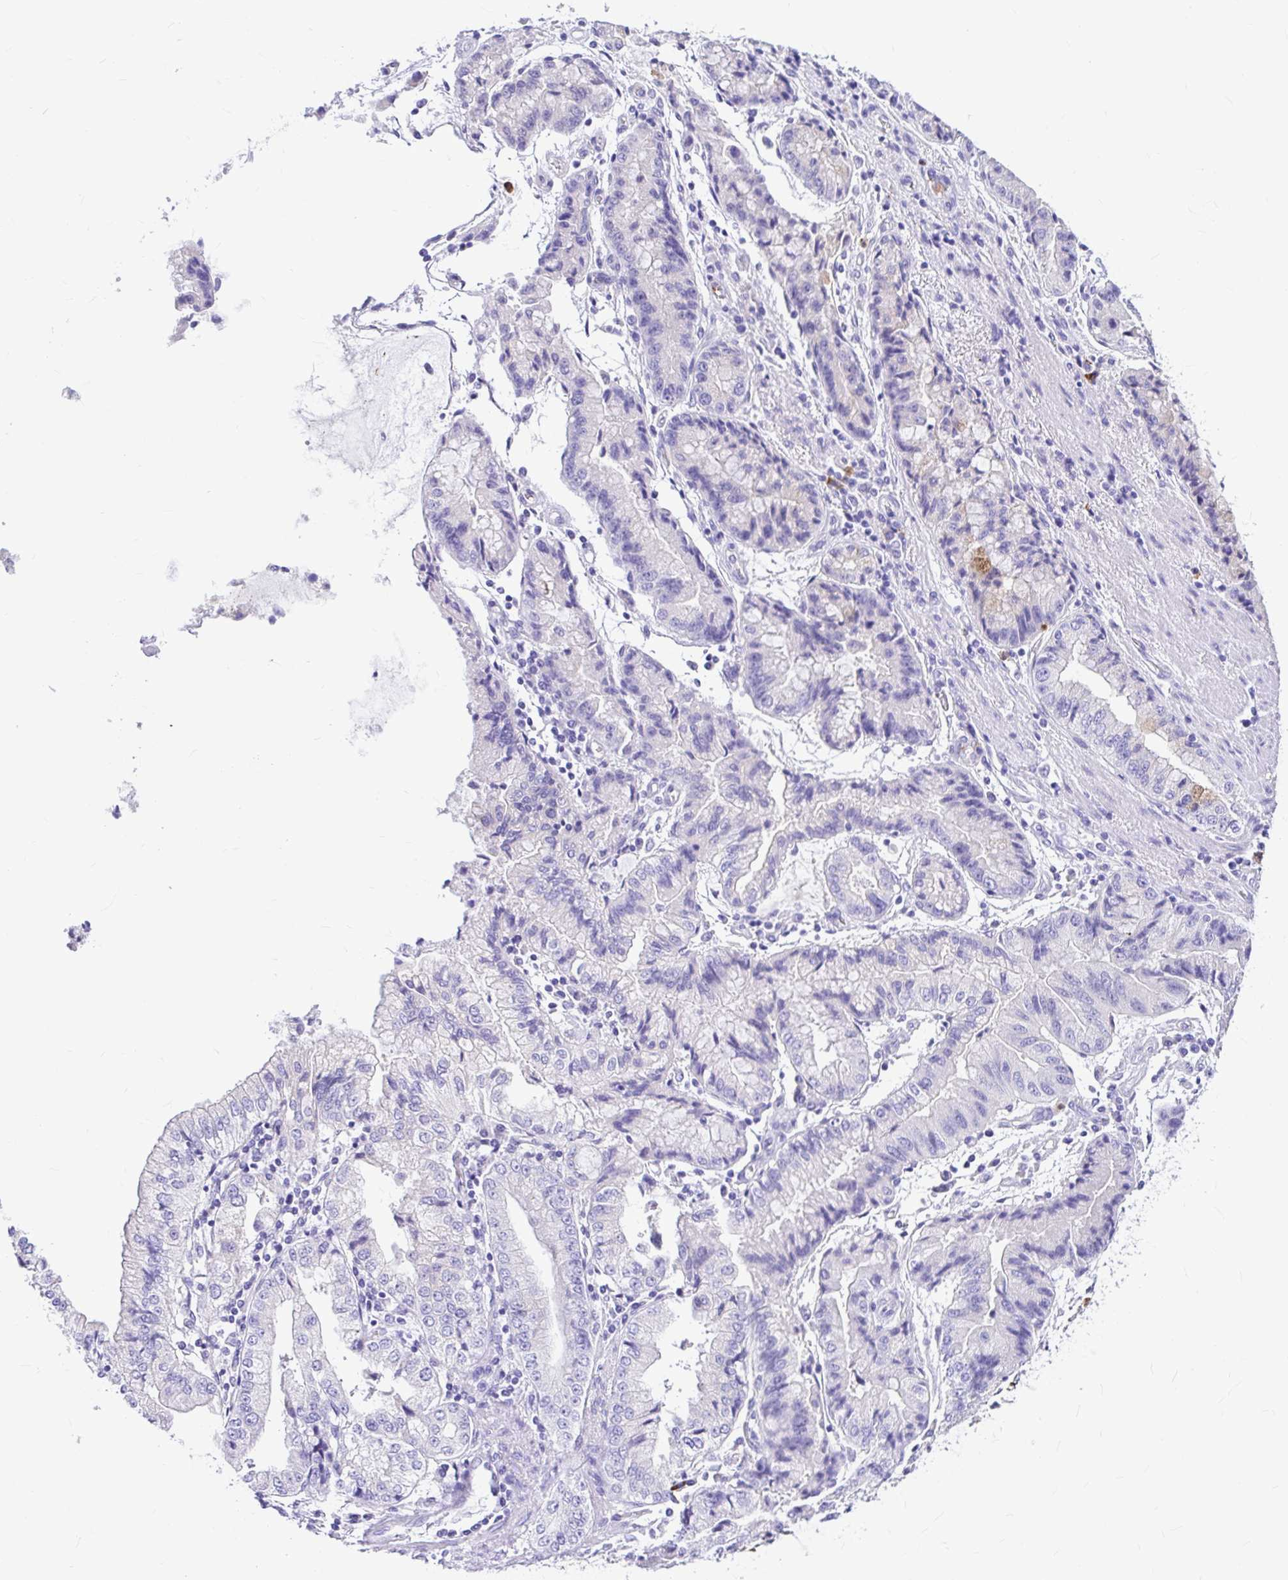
{"staining": {"intensity": "negative", "quantity": "none", "location": "none"}, "tissue": "stomach cancer", "cell_type": "Tumor cells", "image_type": "cancer", "snomed": [{"axis": "morphology", "description": "Adenocarcinoma, NOS"}, {"axis": "topography", "description": "Stomach, upper"}], "caption": "Tumor cells show no significant protein expression in adenocarcinoma (stomach). (Stains: DAB immunohistochemistry with hematoxylin counter stain, Microscopy: brightfield microscopy at high magnification).", "gene": "CLEC1B", "patient": {"sex": "female", "age": 74}}